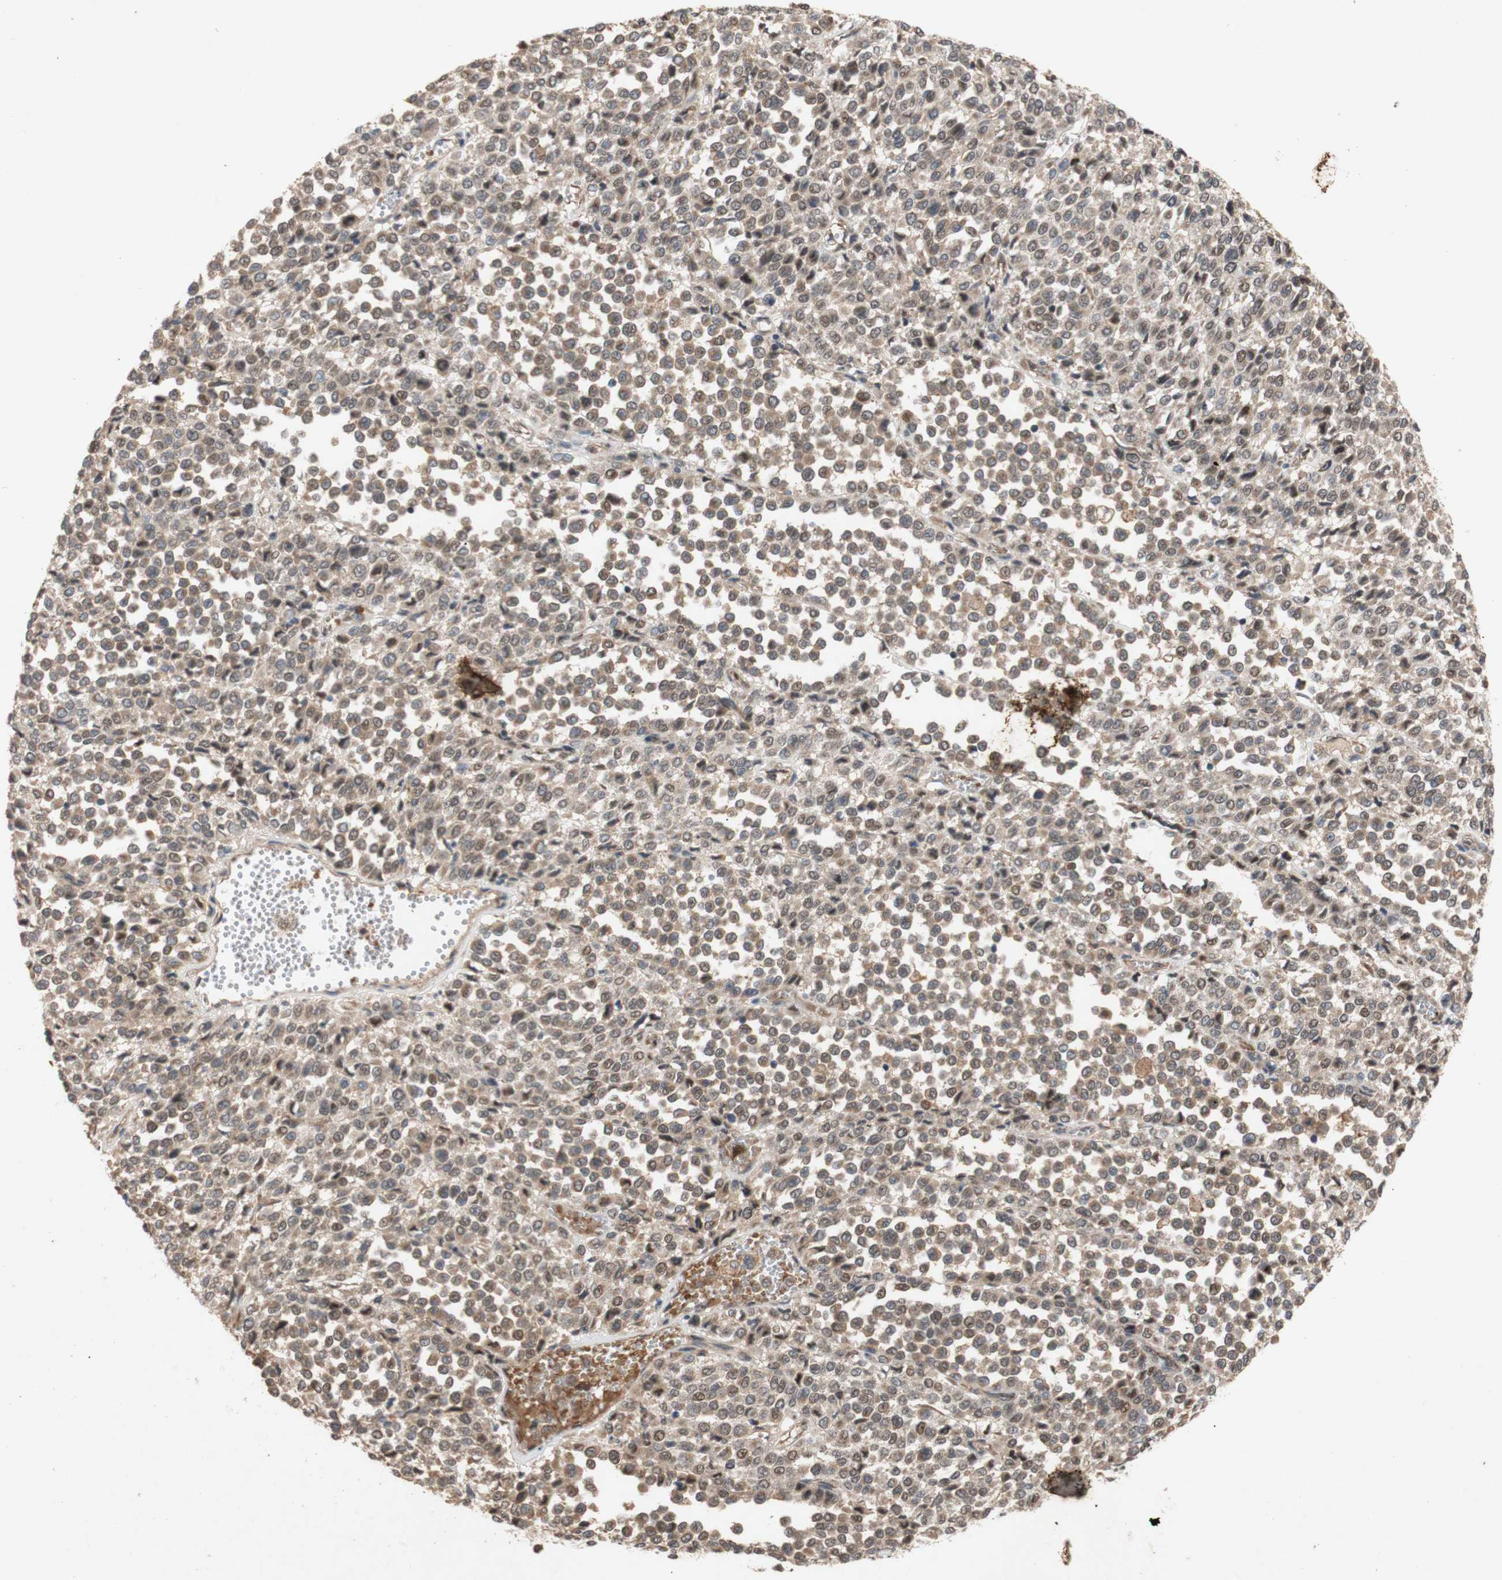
{"staining": {"intensity": "moderate", "quantity": ">75%", "location": "cytoplasmic/membranous"}, "tissue": "melanoma", "cell_type": "Tumor cells", "image_type": "cancer", "snomed": [{"axis": "morphology", "description": "Malignant melanoma, Metastatic site"}, {"axis": "topography", "description": "Pancreas"}], "caption": "Moderate cytoplasmic/membranous expression is seen in approximately >75% of tumor cells in melanoma.", "gene": "PKN1", "patient": {"sex": "female", "age": 30}}